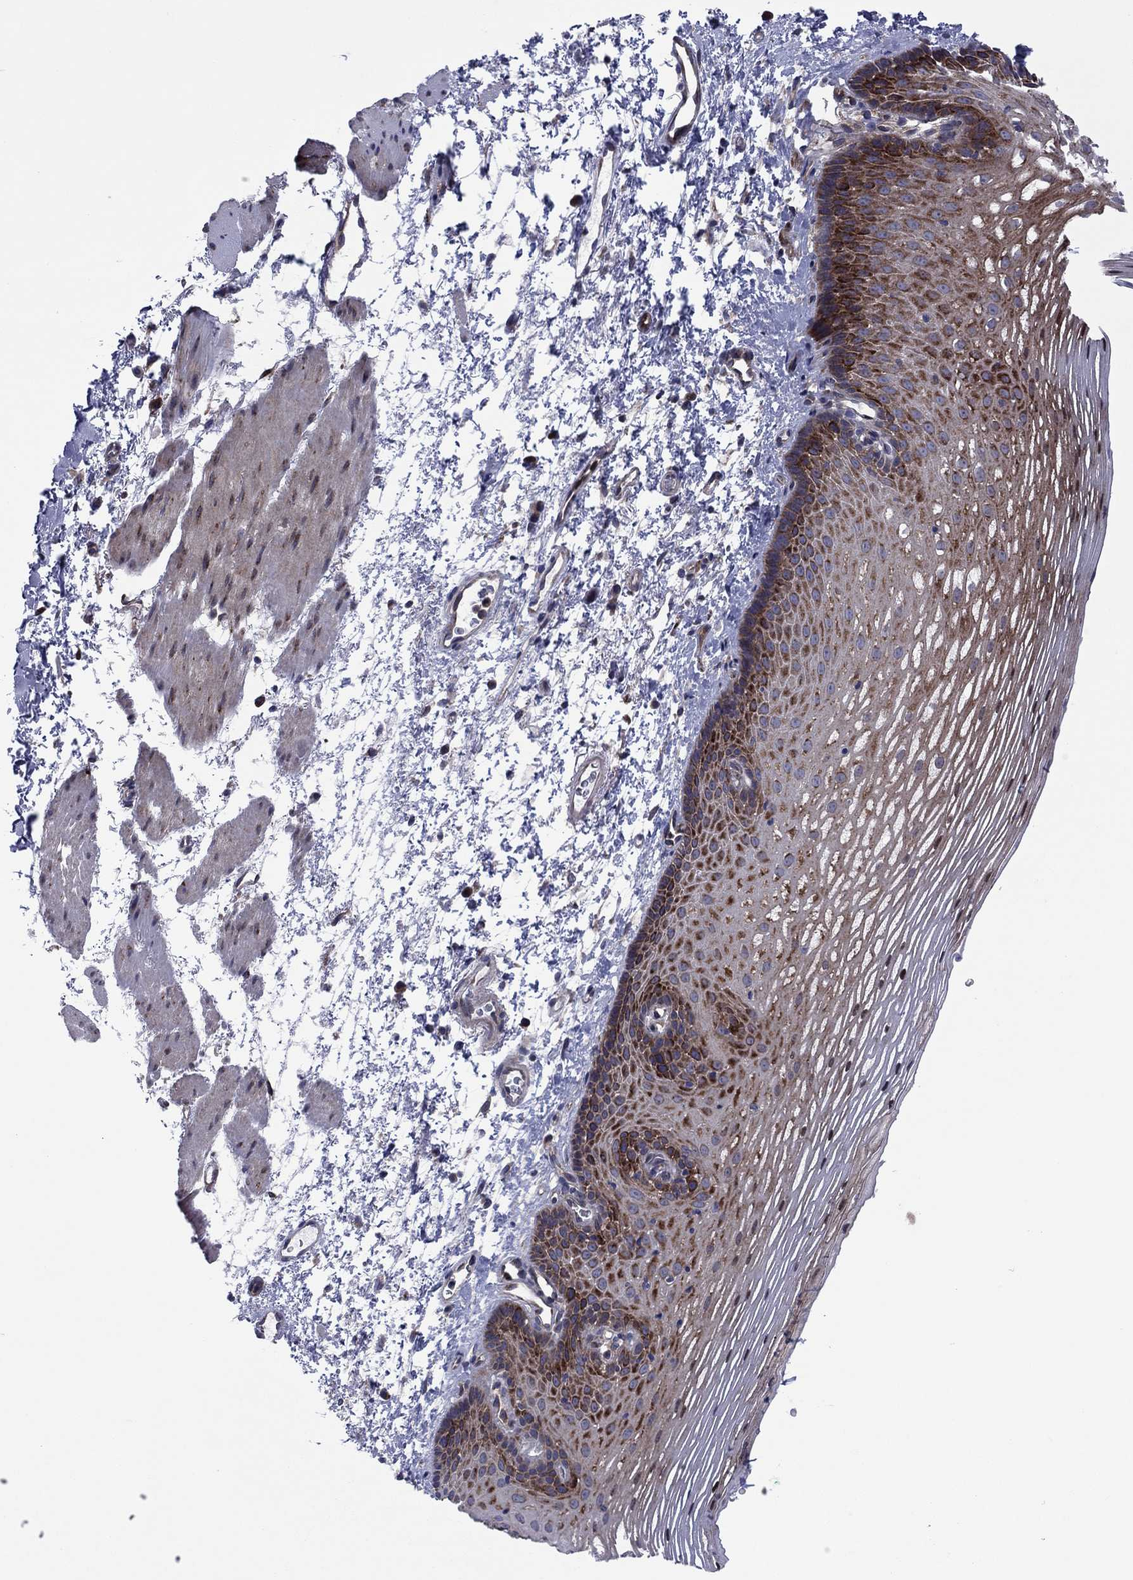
{"staining": {"intensity": "strong", "quantity": "<25%", "location": "cytoplasmic/membranous"}, "tissue": "esophagus", "cell_type": "Squamous epithelial cells", "image_type": "normal", "snomed": [{"axis": "morphology", "description": "Normal tissue, NOS"}, {"axis": "topography", "description": "Esophagus"}], "caption": "Esophagus stained with immunohistochemistry (IHC) displays strong cytoplasmic/membranous staining in about <25% of squamous epithelial cells.", "gene": "GPR155", "patient": {"sex": "male", "age": 76}}